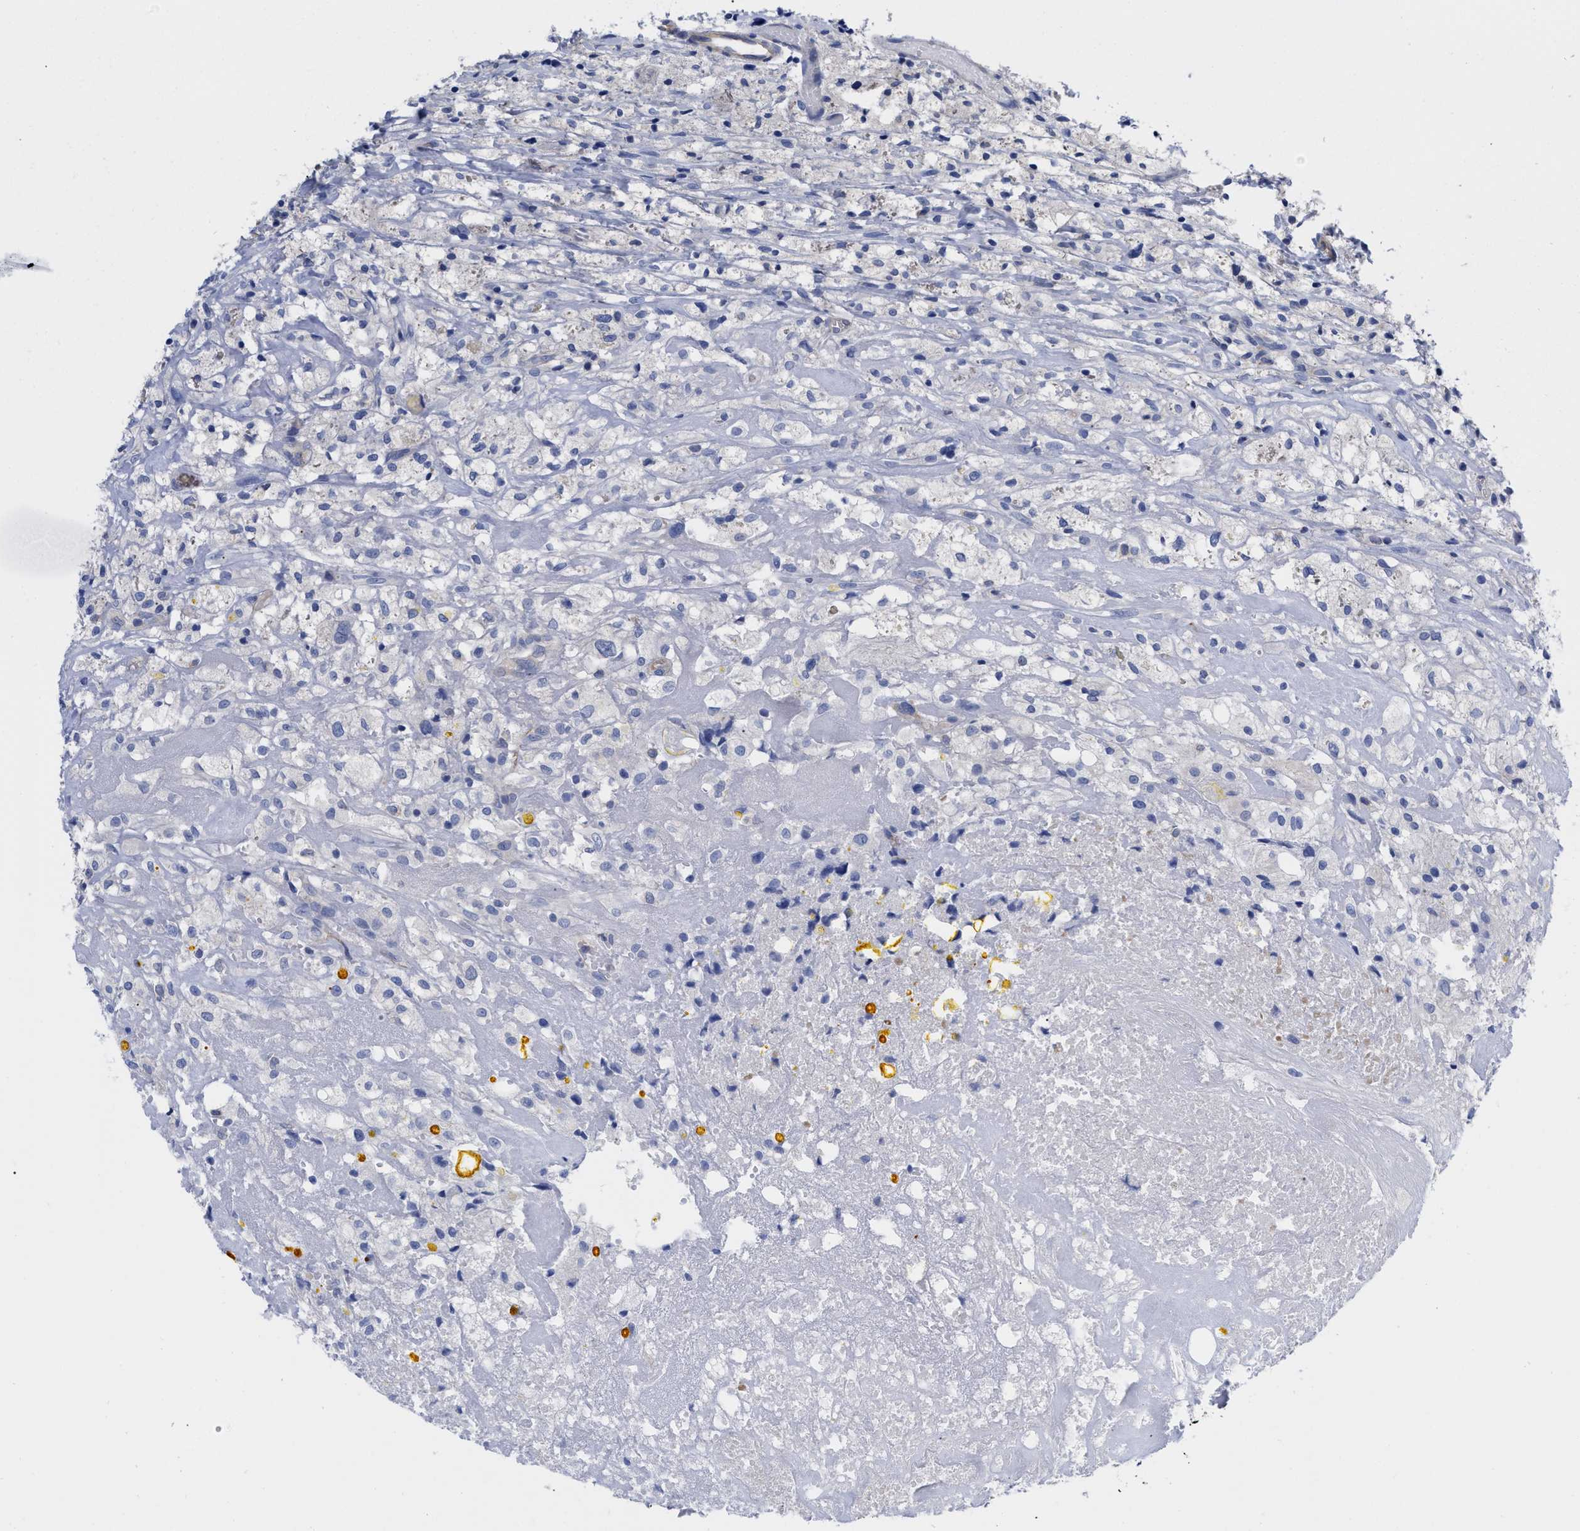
{"staining": {"intensity": "negative", "quantity": "none", "location": "none"}, "tissue": "testis cancer", "cell_type": "Tumor cells", "image_type": "cancer", "snomed": [{"axis": "morphology", "description": "Carcinoma, Embryonal, NOS"}, {"axis": "topography", "description": "Testis"}], "caption": "Tumor cells show no significant expression in testis cancer (embryonal carcinoma).", "gene": "IRAG2", "patient": {"sex": "male", "age": 2}}